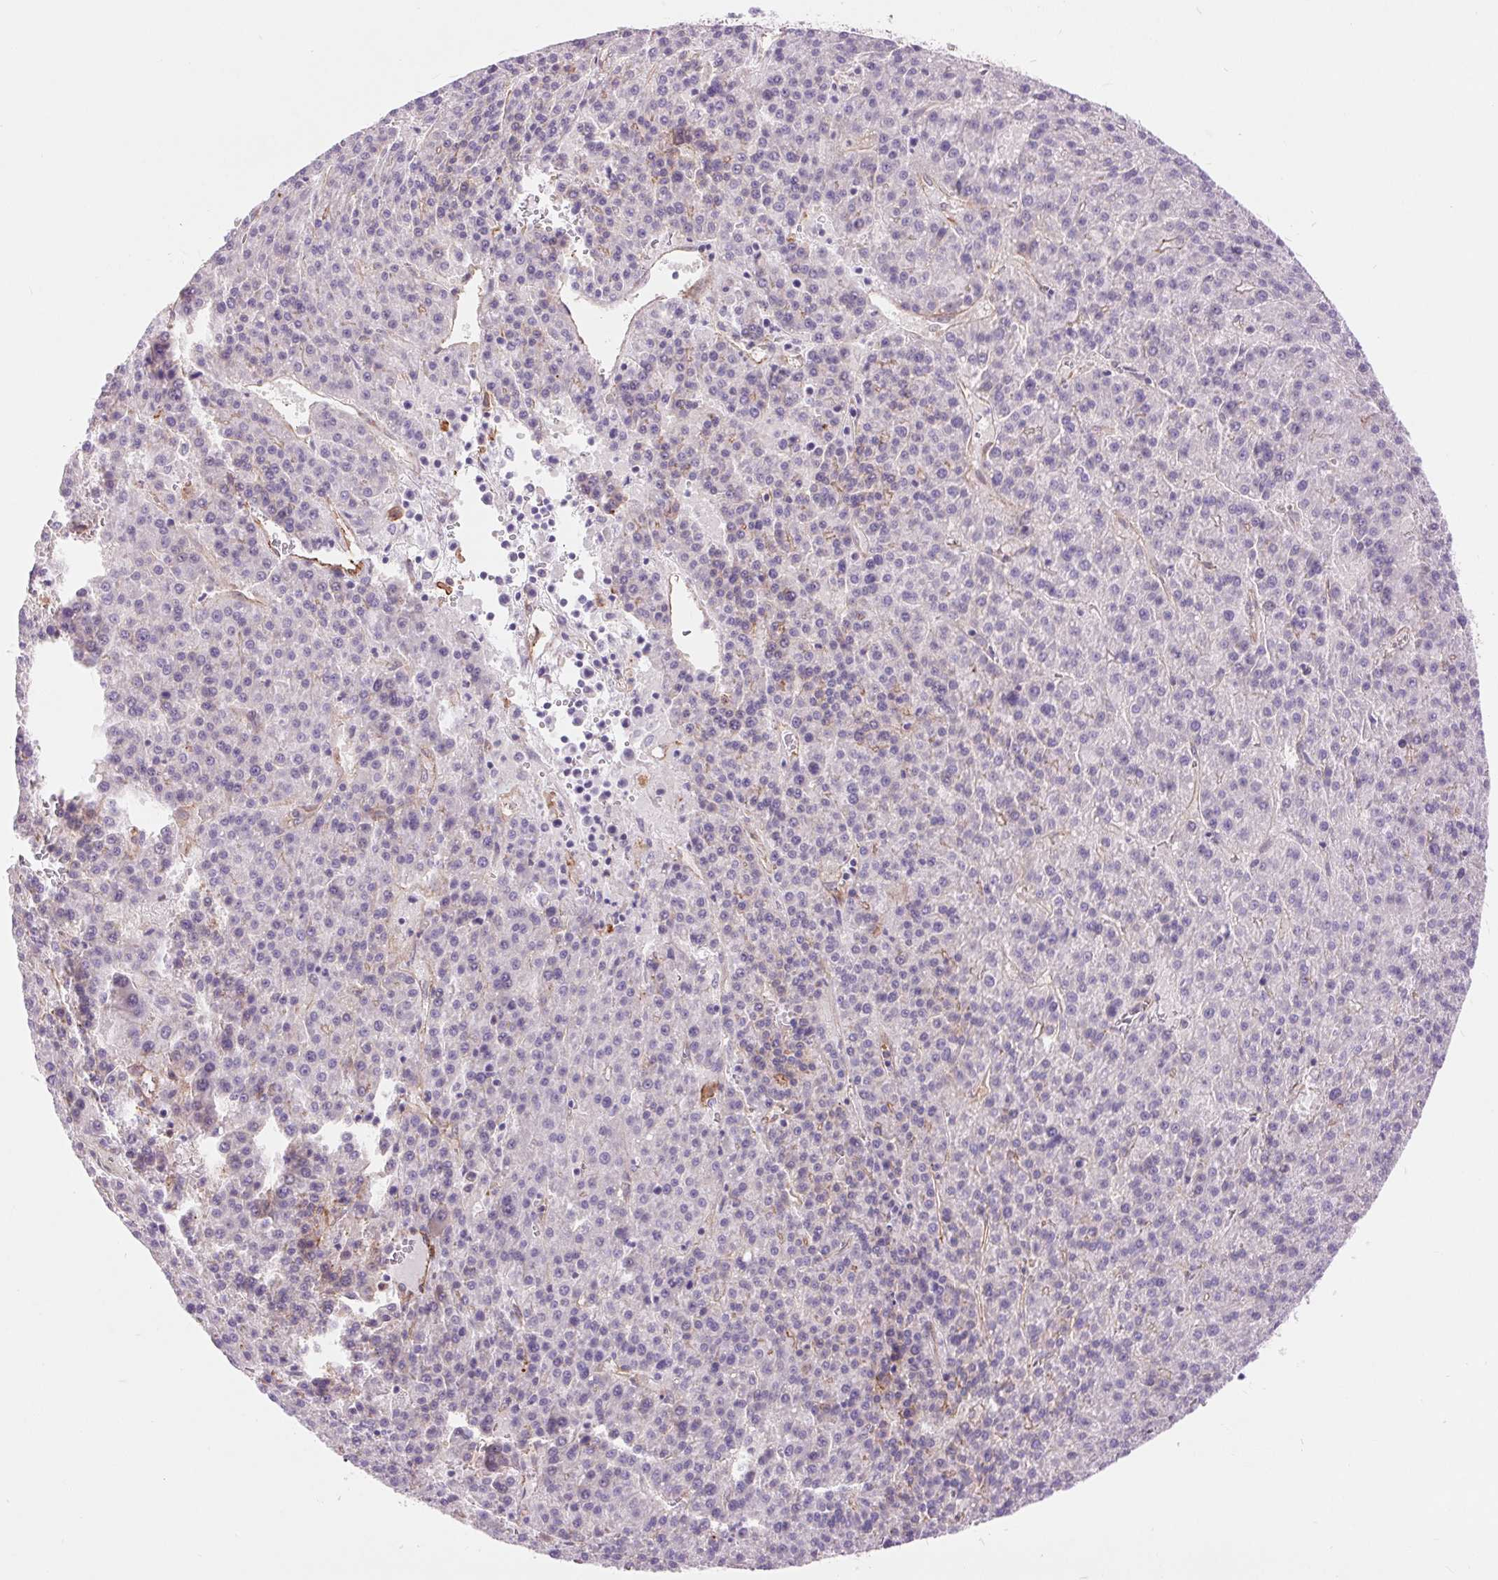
{"staining": {"intensity": "negative", "quantity": "none", "location": "none"}, "tissue": "liver cancer", "cell_type": "Tumor cells", "image_type": "cancer", "snomed": [{"axis": "morphology", "description": "Carcinoma, Hepatocellular, NOS"}, {"axis": "topography", "description": "Liver"}], "caption": "Micrograph shows no protein positivity in tumor cells of liver cancer tissue.", "gene": "DIXDC1", "patient": {"sex": "female", "age": 58}}